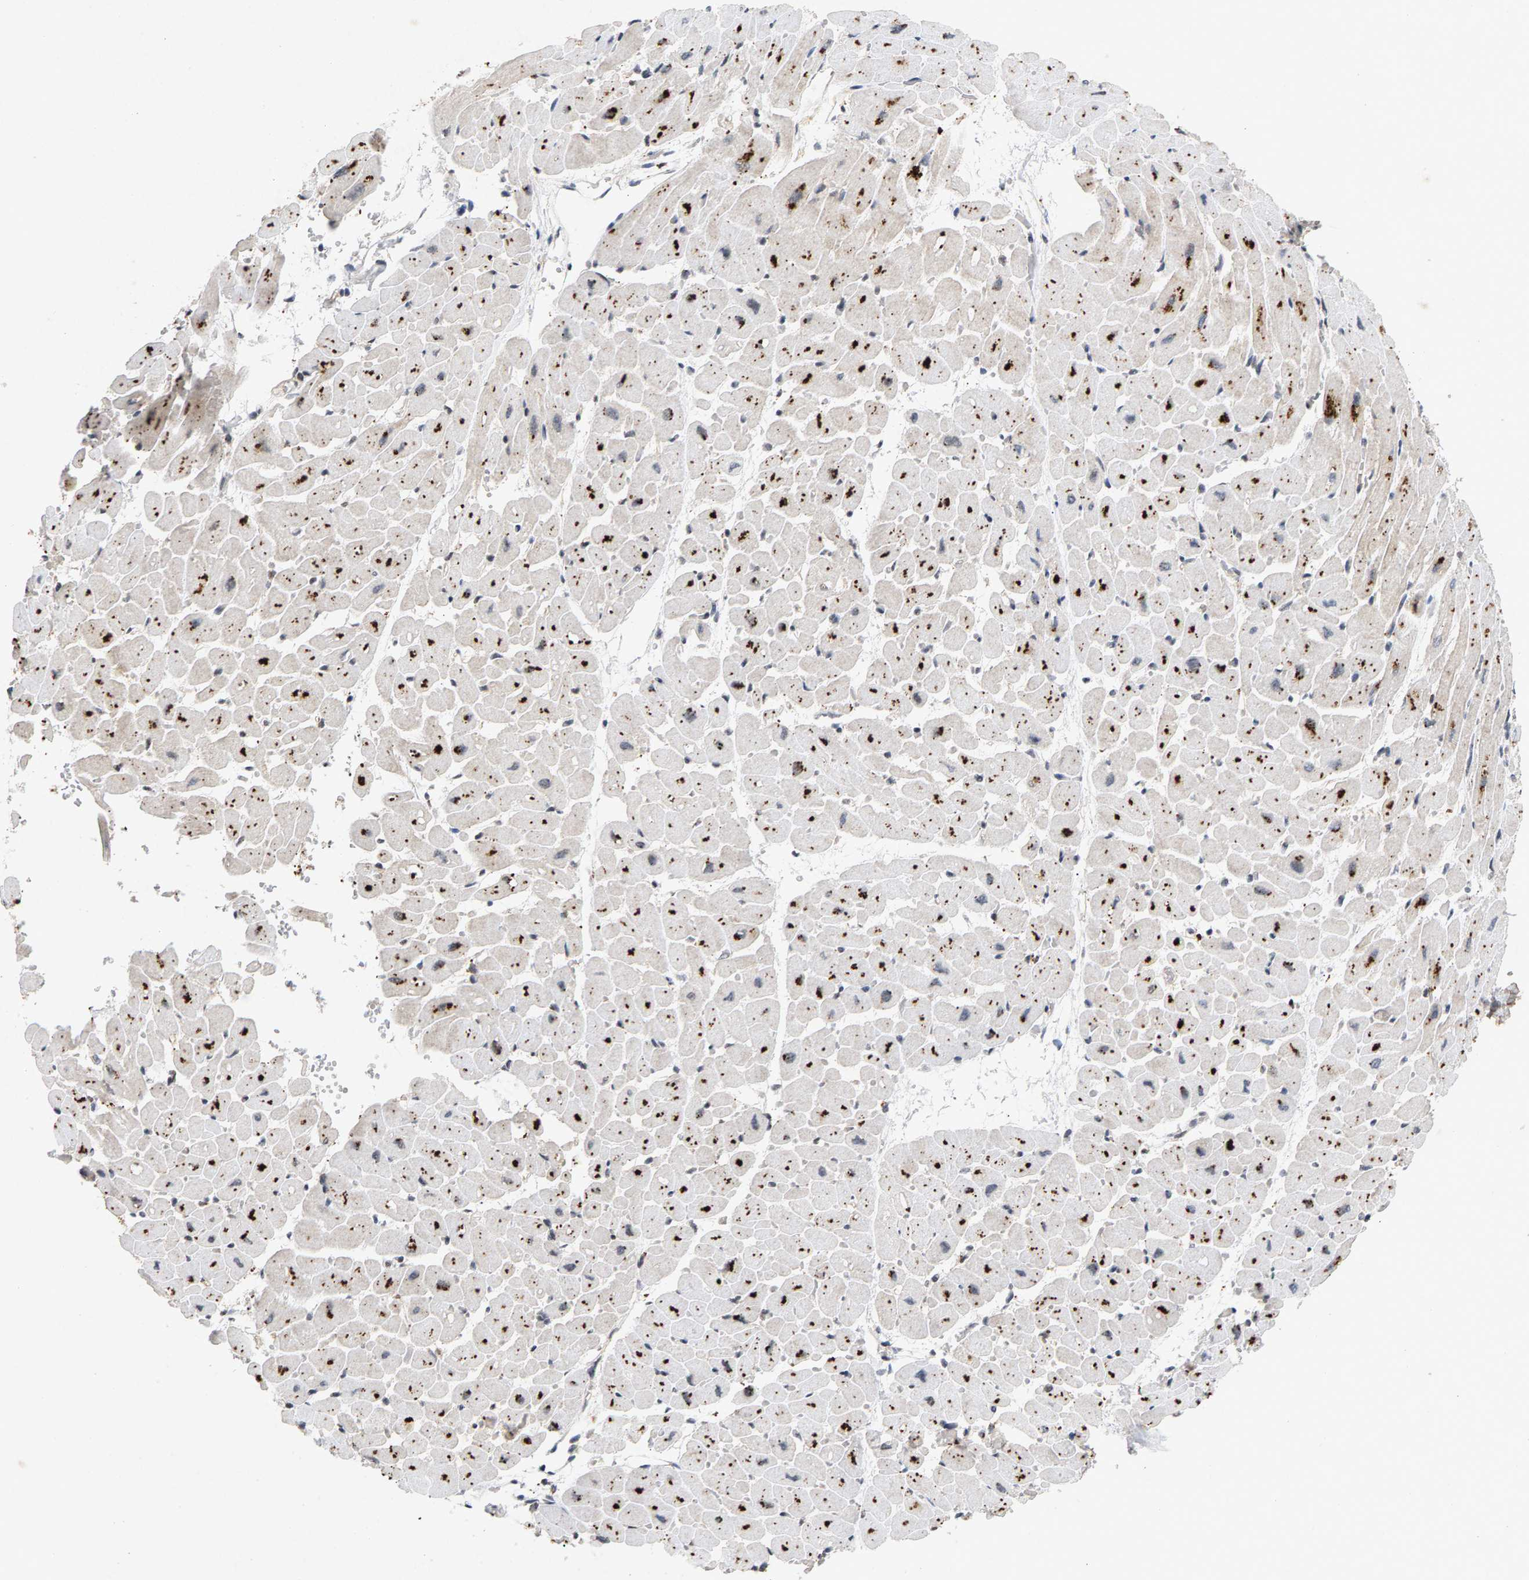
{"staining": {"intensity": "moderate", "quantity": ">75%", "location": "cytoplasmic/membranous"}, "tissue": "heart muscle", "cell_type": "Cardiomyocytes", "image_type": "normal", "snomed": [{"axis": "morphology", "description": "Normal tissue, NOS"}, {"axis": "topography", "description": "Heart"}], "caption": "Brown immunohistochemical staining in unremarkable human heart muscle reveals moderate cytoplasmic/membranous expression in about >75% of cardiomyocytes.", "gene": "ZPR1", "patient": {"sex": "male", "age": 45}}